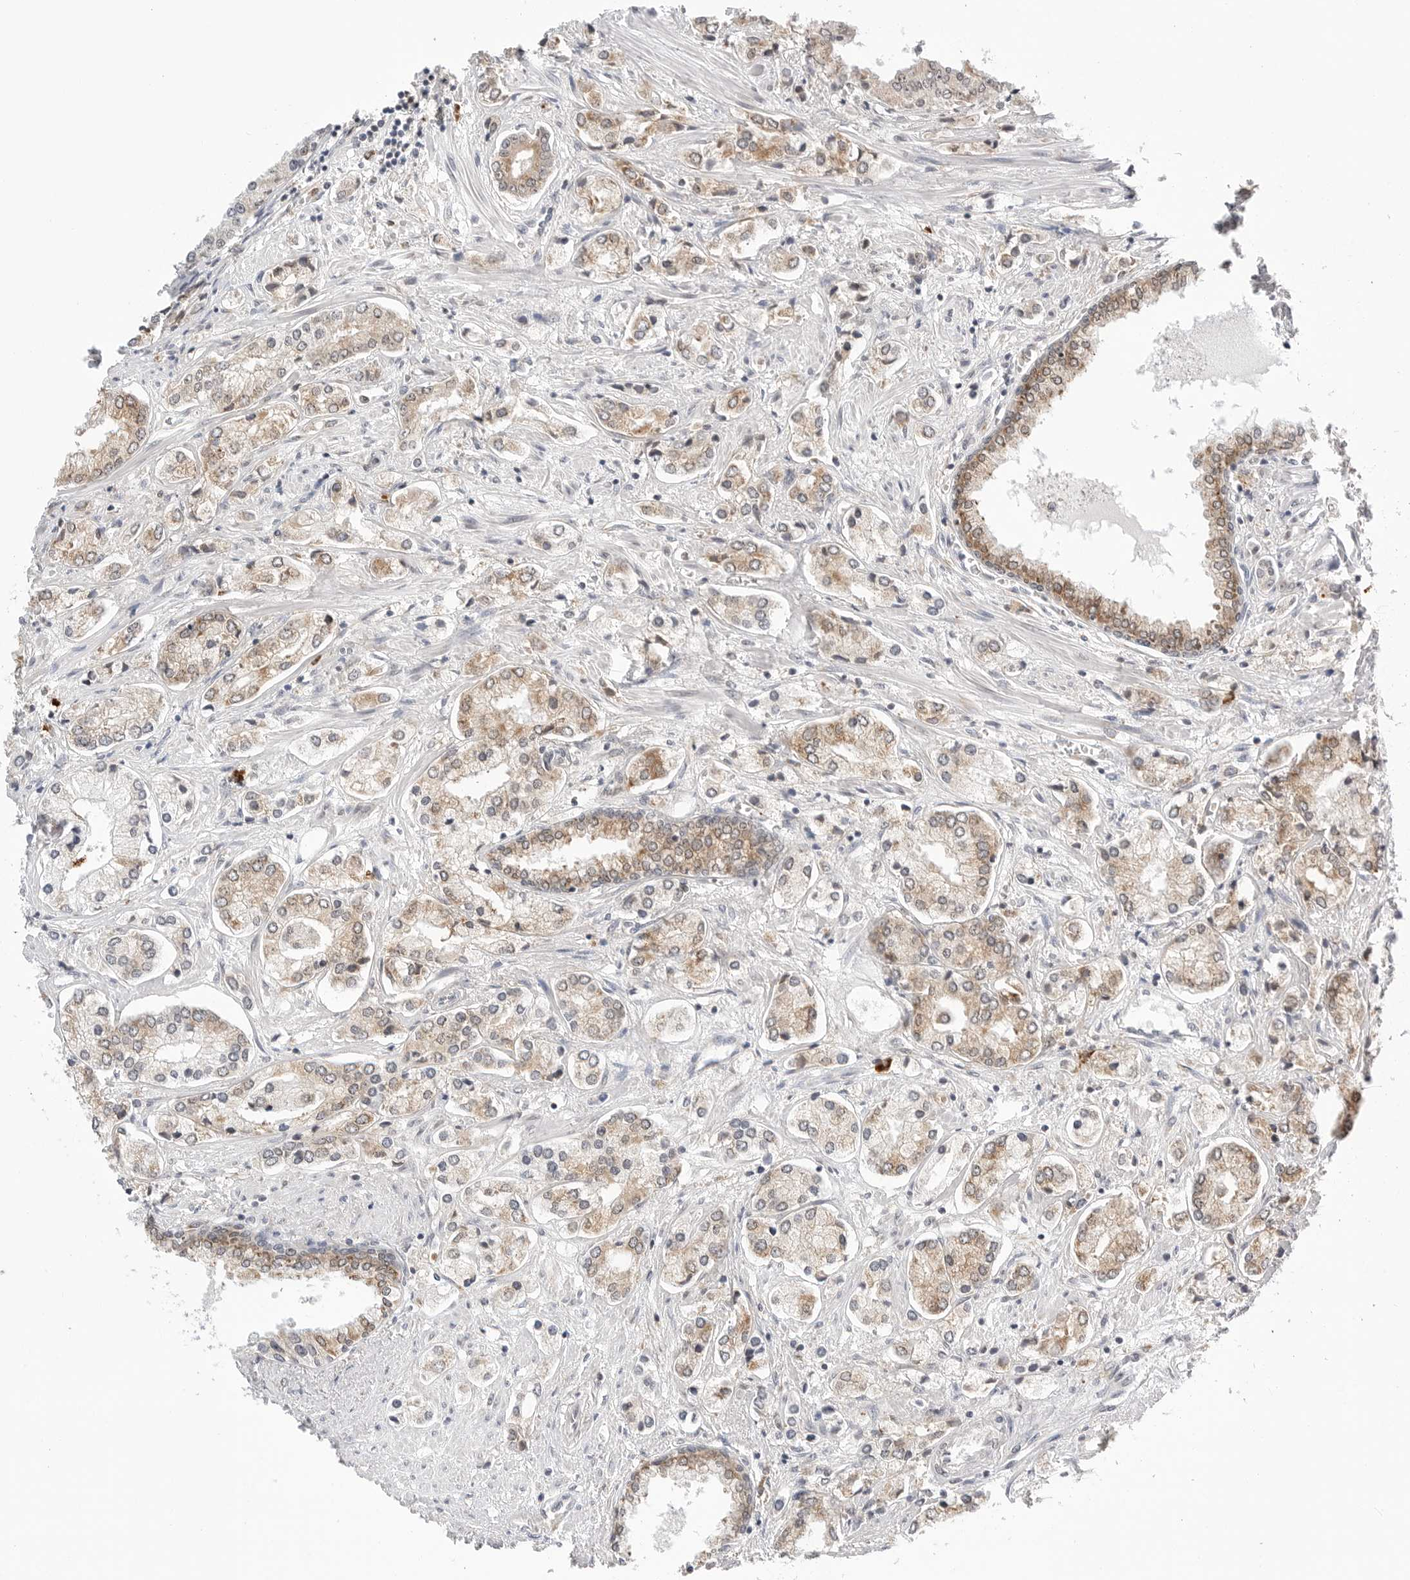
{"staining": {"intensity": "weak", "quantity": ">75%", "location": "cytoplasmic/membranous"}, "tissue": "prostate cancer", "cell_type": "Tumor cells", "image_type": "cancer", "snomed": [{"axis": "morphology", "description": "Adenocarcinoma, High grade"}, {"axis": "topography", "description": "Prostate"}], "caption": "Immunohistochemistry staining of prostate high-grade adenocarcinoma, which reveals low levels of weak cytoplasmic/membranous expression in approximately >75% of tumor cells indicating weak cytoplasmic/membranous protein positivity. The staining was performed using DAB (3,3'-diaminobenzidine) (brown) for protein detection and nuclei were counterstained in hematoxylin (blue).", "gene": "RPN1", "patient": {"sex": "male", "age": 66}}